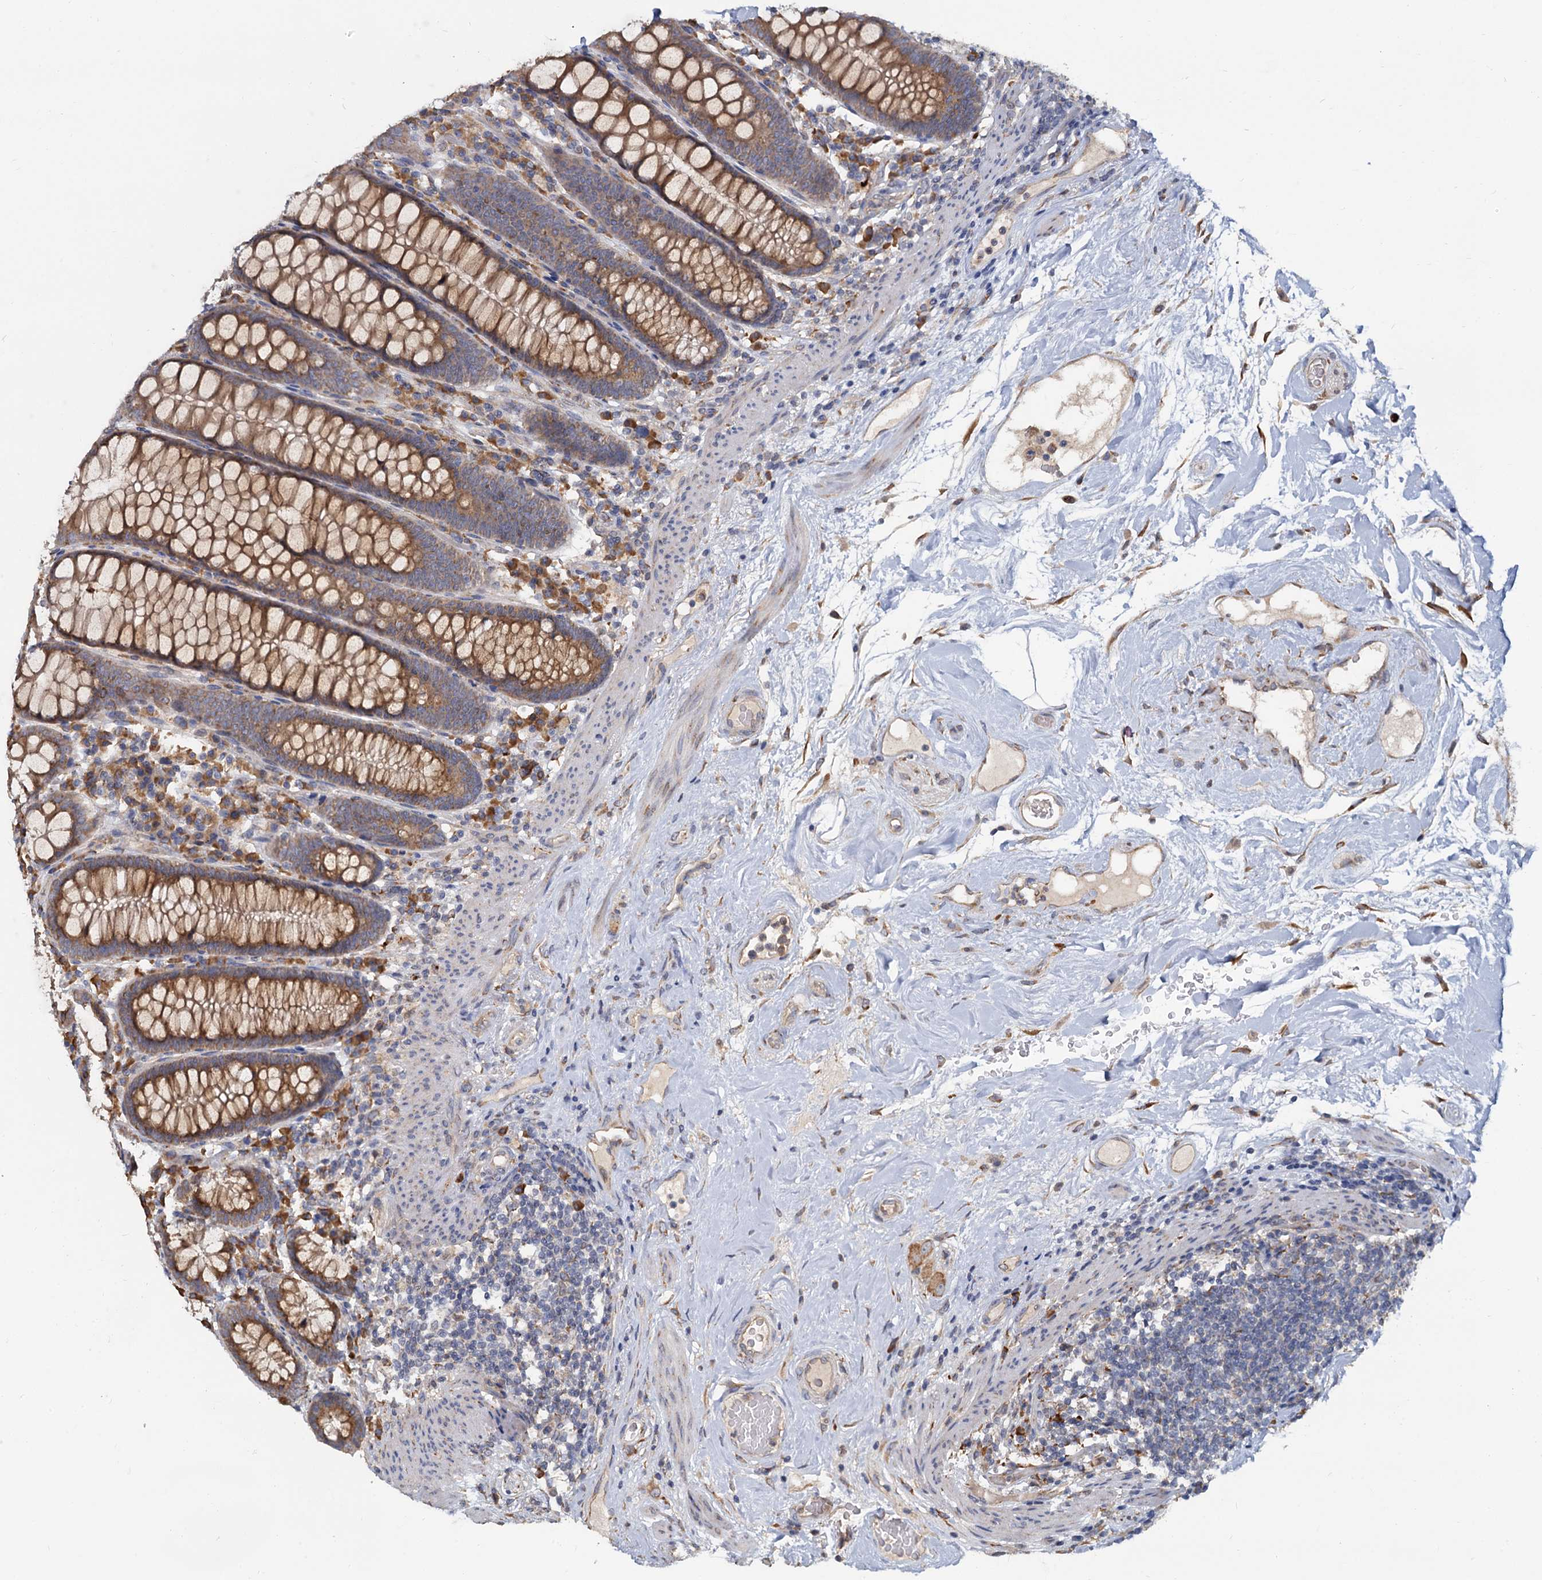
{"staining": {"intensity": "weak", "quantity": ">75%", "location": "cytoplasmic/membranous"}, "tissue": "colon", "cell_type": "Endothelial cells", "image_type": "normal", "snomed": [{"axis": "morphology", "description": "Normal tissue, NOS"}, {"axis": "topography", "description": "Colon"}], "caption": "Protein expression by immunohistochemistry demonstrates weak cytoplasmic/membranous staining in approximately >75% of endothelial cells in unremarkable colon.", "gene": "LRRC51", "patient": {"sex": "female", "age": 79}}